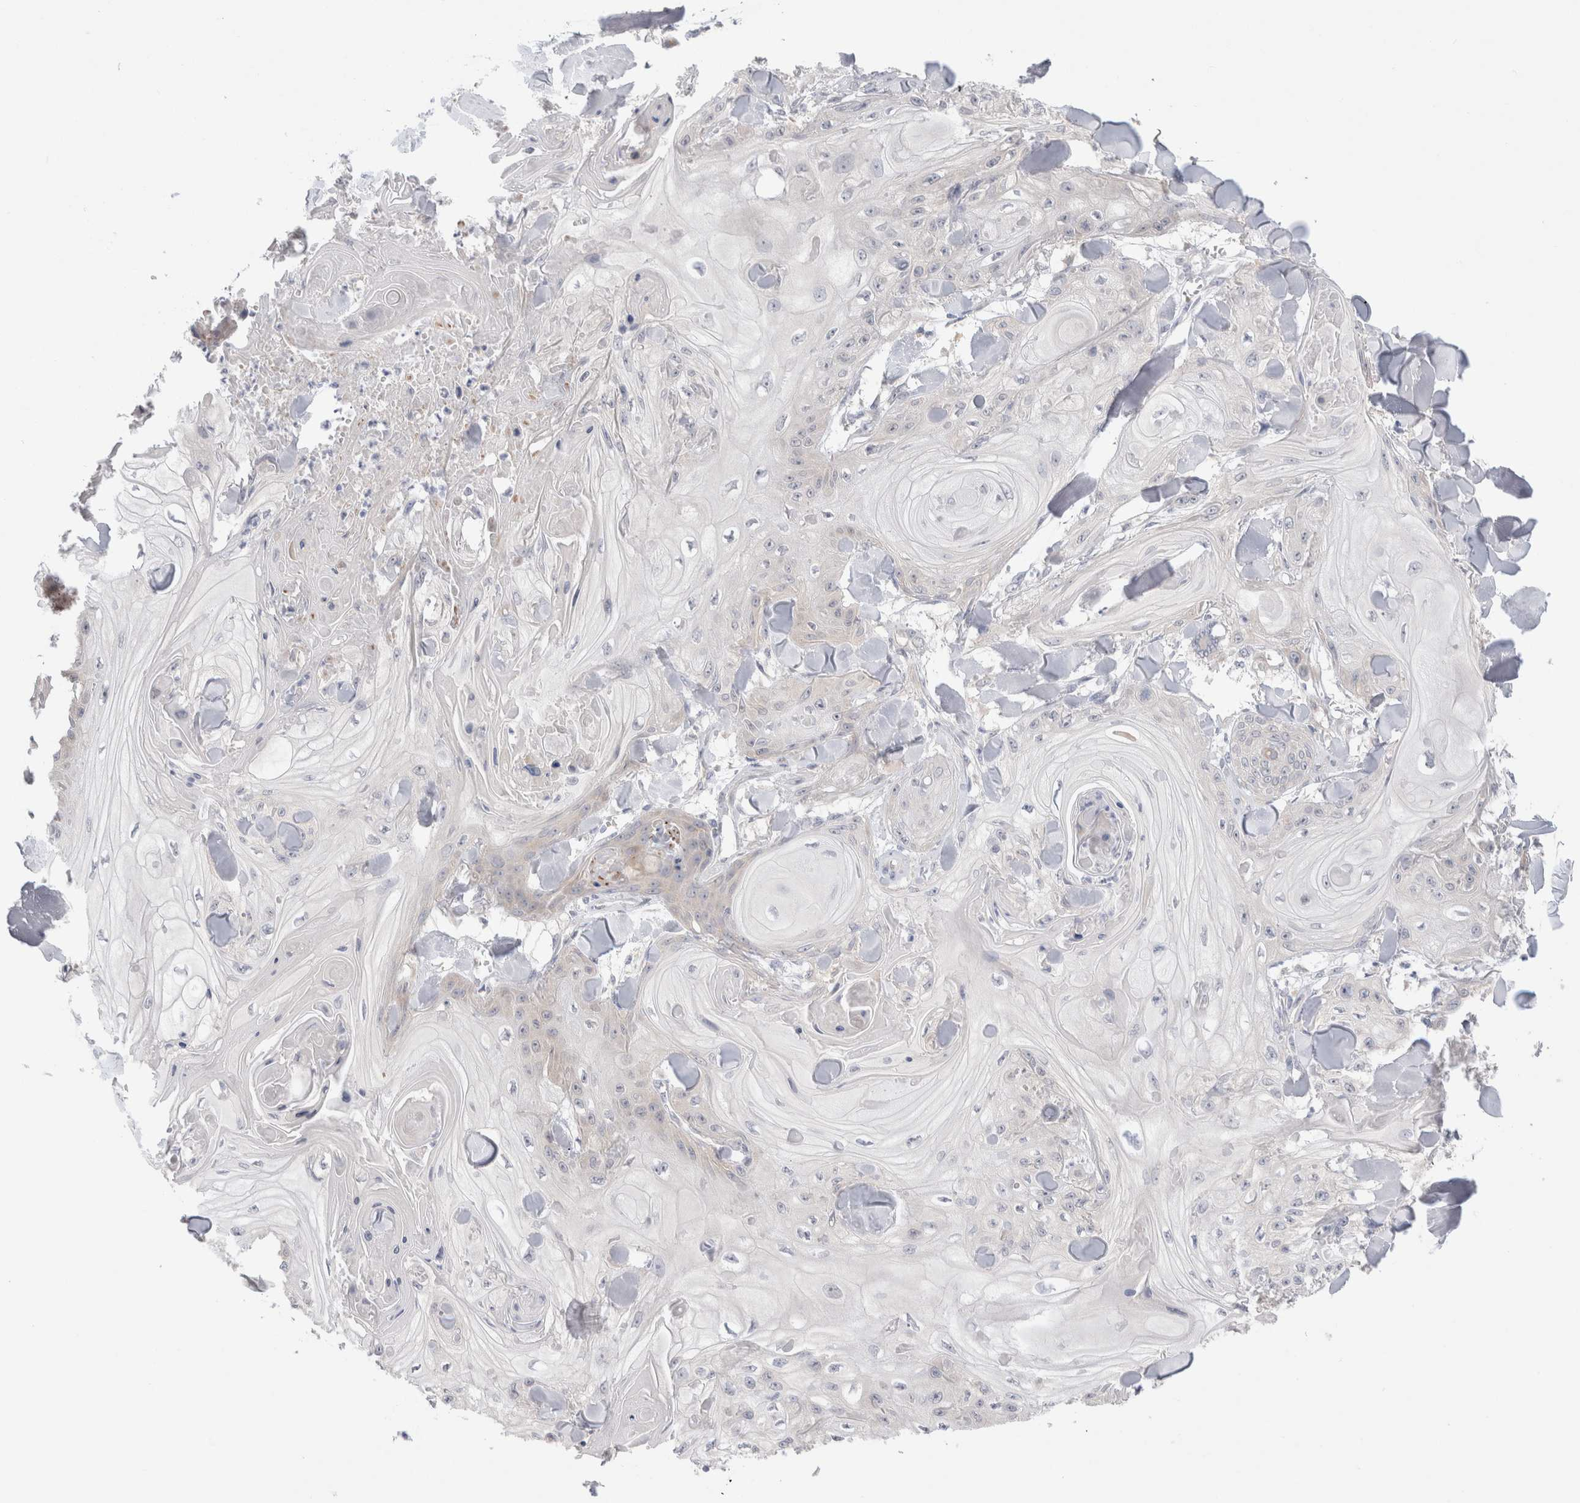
{"staining": {"intensity": "negative", "quantity": "none", "location": "none"}, "tissue": "skin cancer", "cell_type": "Tumor cells", "image_type": "cancer", "snomed": [{"axis": "morphology", "description": "Squamous cell carcinoma, NOS"}, {"axis": "topography", "description": "Skin"}], "caption": "High magnification brightfield microscopy of skin squamous cell carcinoma stained with DAB (brown) and counterstained with hematoxylin (blue): tumor cells show no significant expression.", "gene": "NDOR1", "patient": {"sex": "male", "age": 74}}